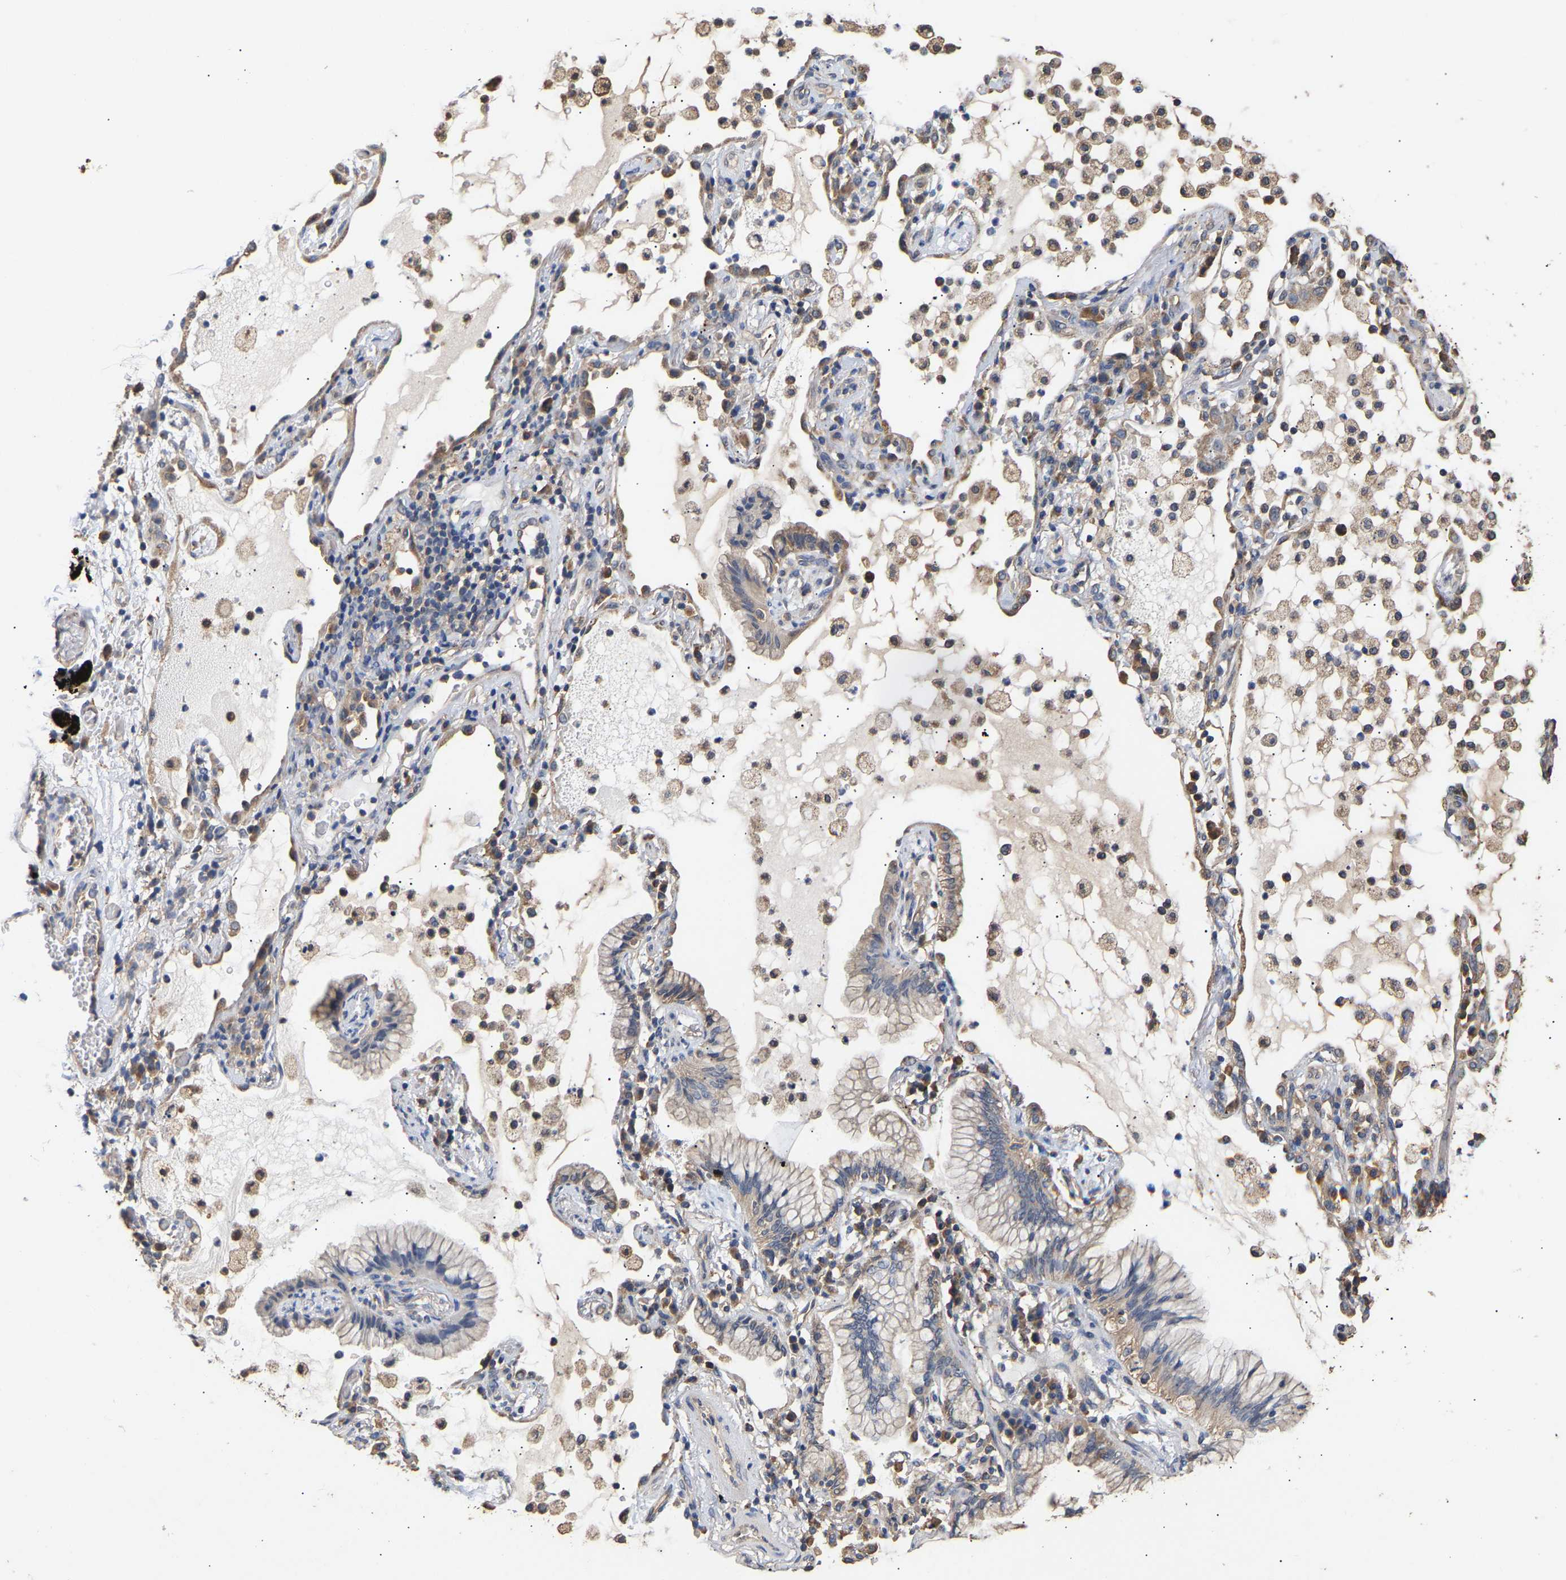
{"staining": {"intensity": "weak", "quantity": "25%-75%", "location": "cytoplasmic/membranous"}, "tissue": "lung cancer", "cell_type": "Tumor cells", "image_type": "cancer", "snomed": [{"axis": "morphology", "description": "Adenocarcinoma, NOS"}, {"axis": "topography", "description": "Lung"}], "caption": "IHC staining of lung adenocarcinoma, which shows low levels of weak cytoplasmic/membranous expression in approximately 25%-75% of tumor cells indicating weak cytoplasmic/membranous protein expression. The staining was performed using DAB (brown) for protein detection and nuclei were counterstained in hematoxylin (blue).", "gene": "ZNF26", "patient": {"sex": "female", "age": 70}}